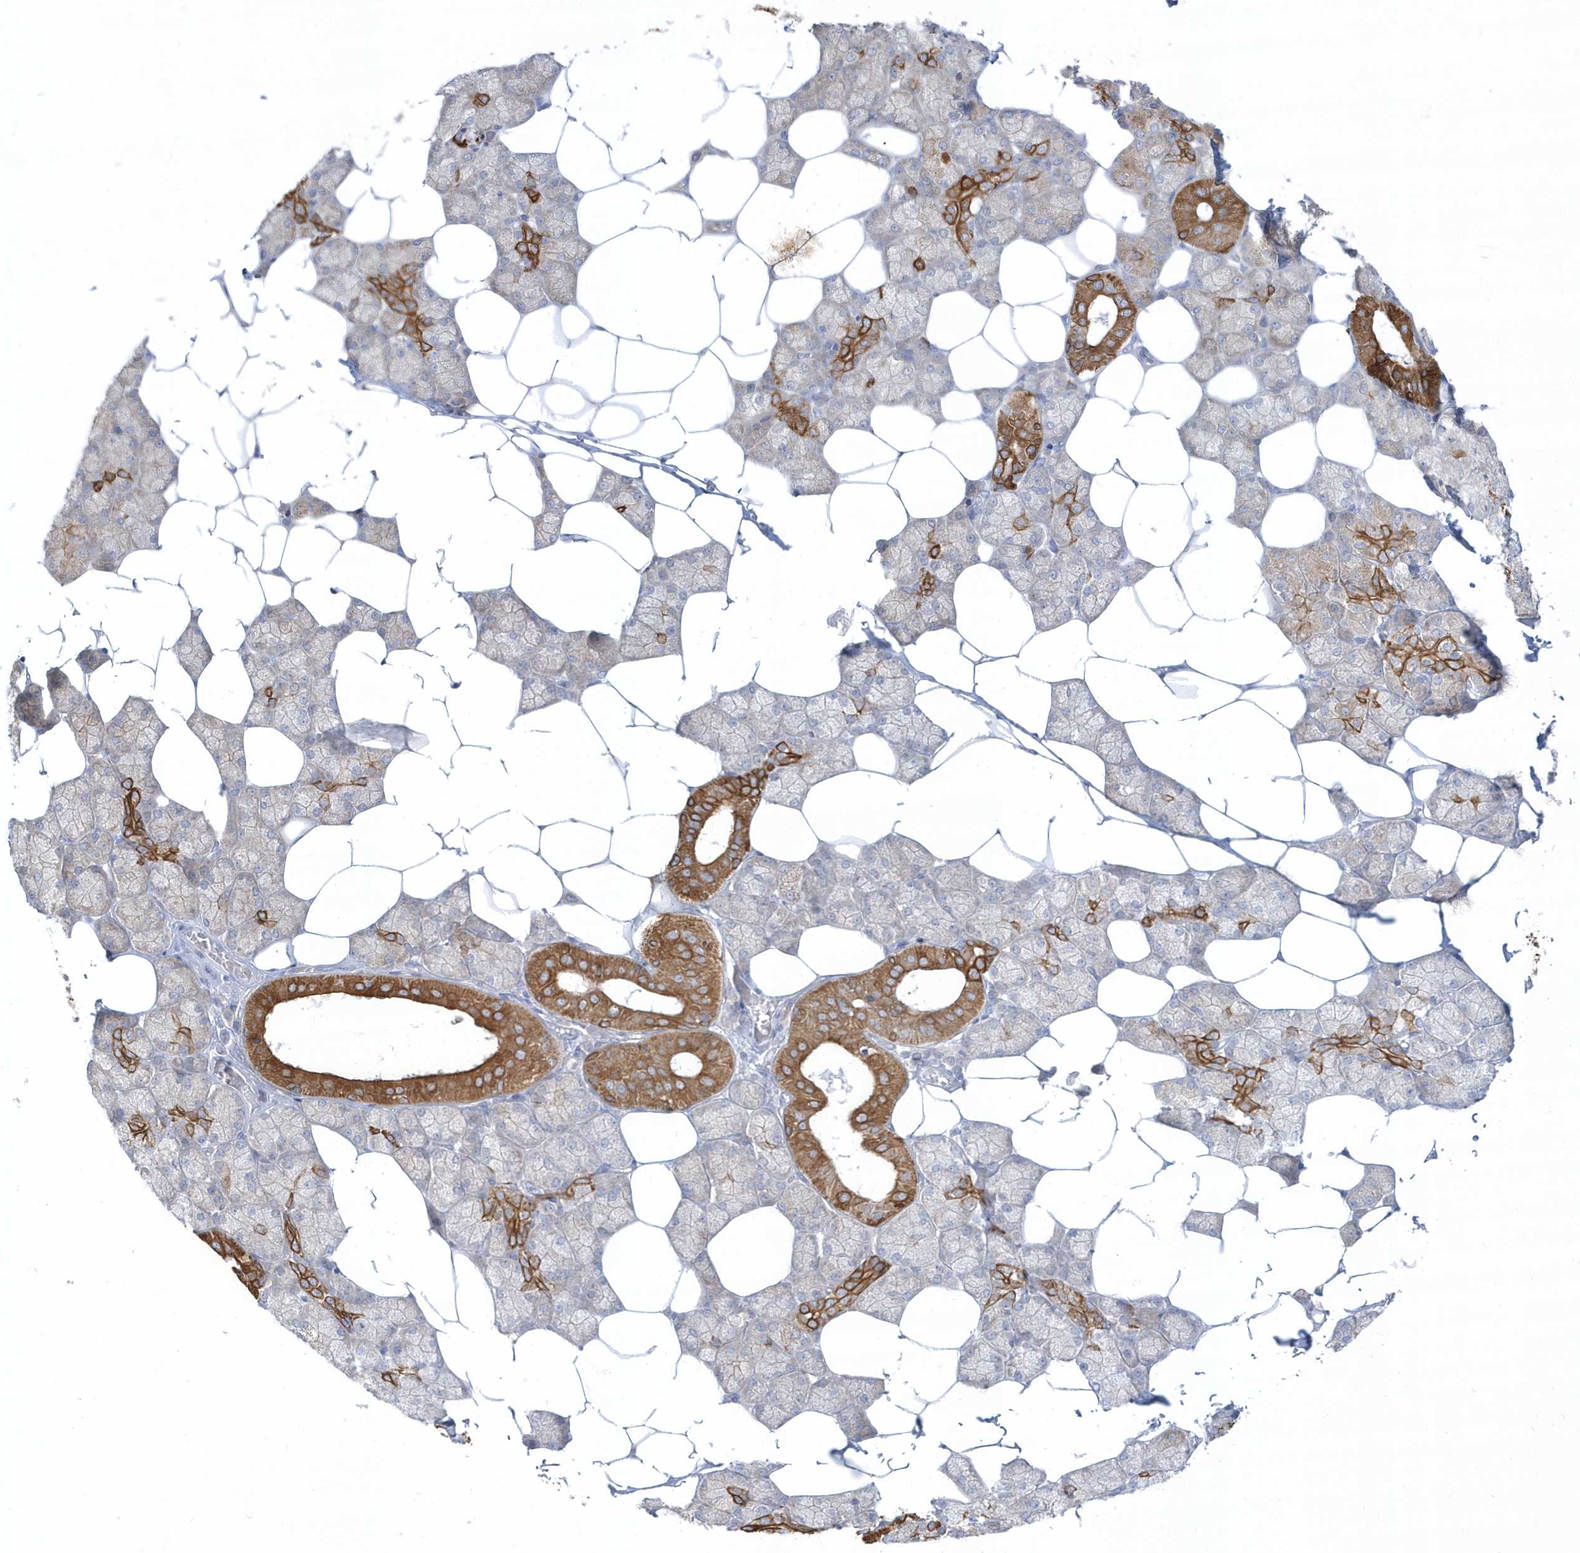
{"staining": {"intensity": "strong", "quantity": "25%-75%", "location": "cytoplasmic/membranous"}, "tissue": "salivary gland", "cell_type": "Glandular cells", "image_type": "normal", "snomed": [{"axis": "morphology", "description": "Normal tissue, NOS"}, {"axis": "topography", "description": "Salivary gland"}], "caption": "DAB immunohistochemical staining of unremarkable human salivary gland shows strong cytoplasmic/membranous protein positivity in approximately 25%-75% of glandular cells.", "gene": "LARS1", "patient": {"sex": "male", "age": 62}}